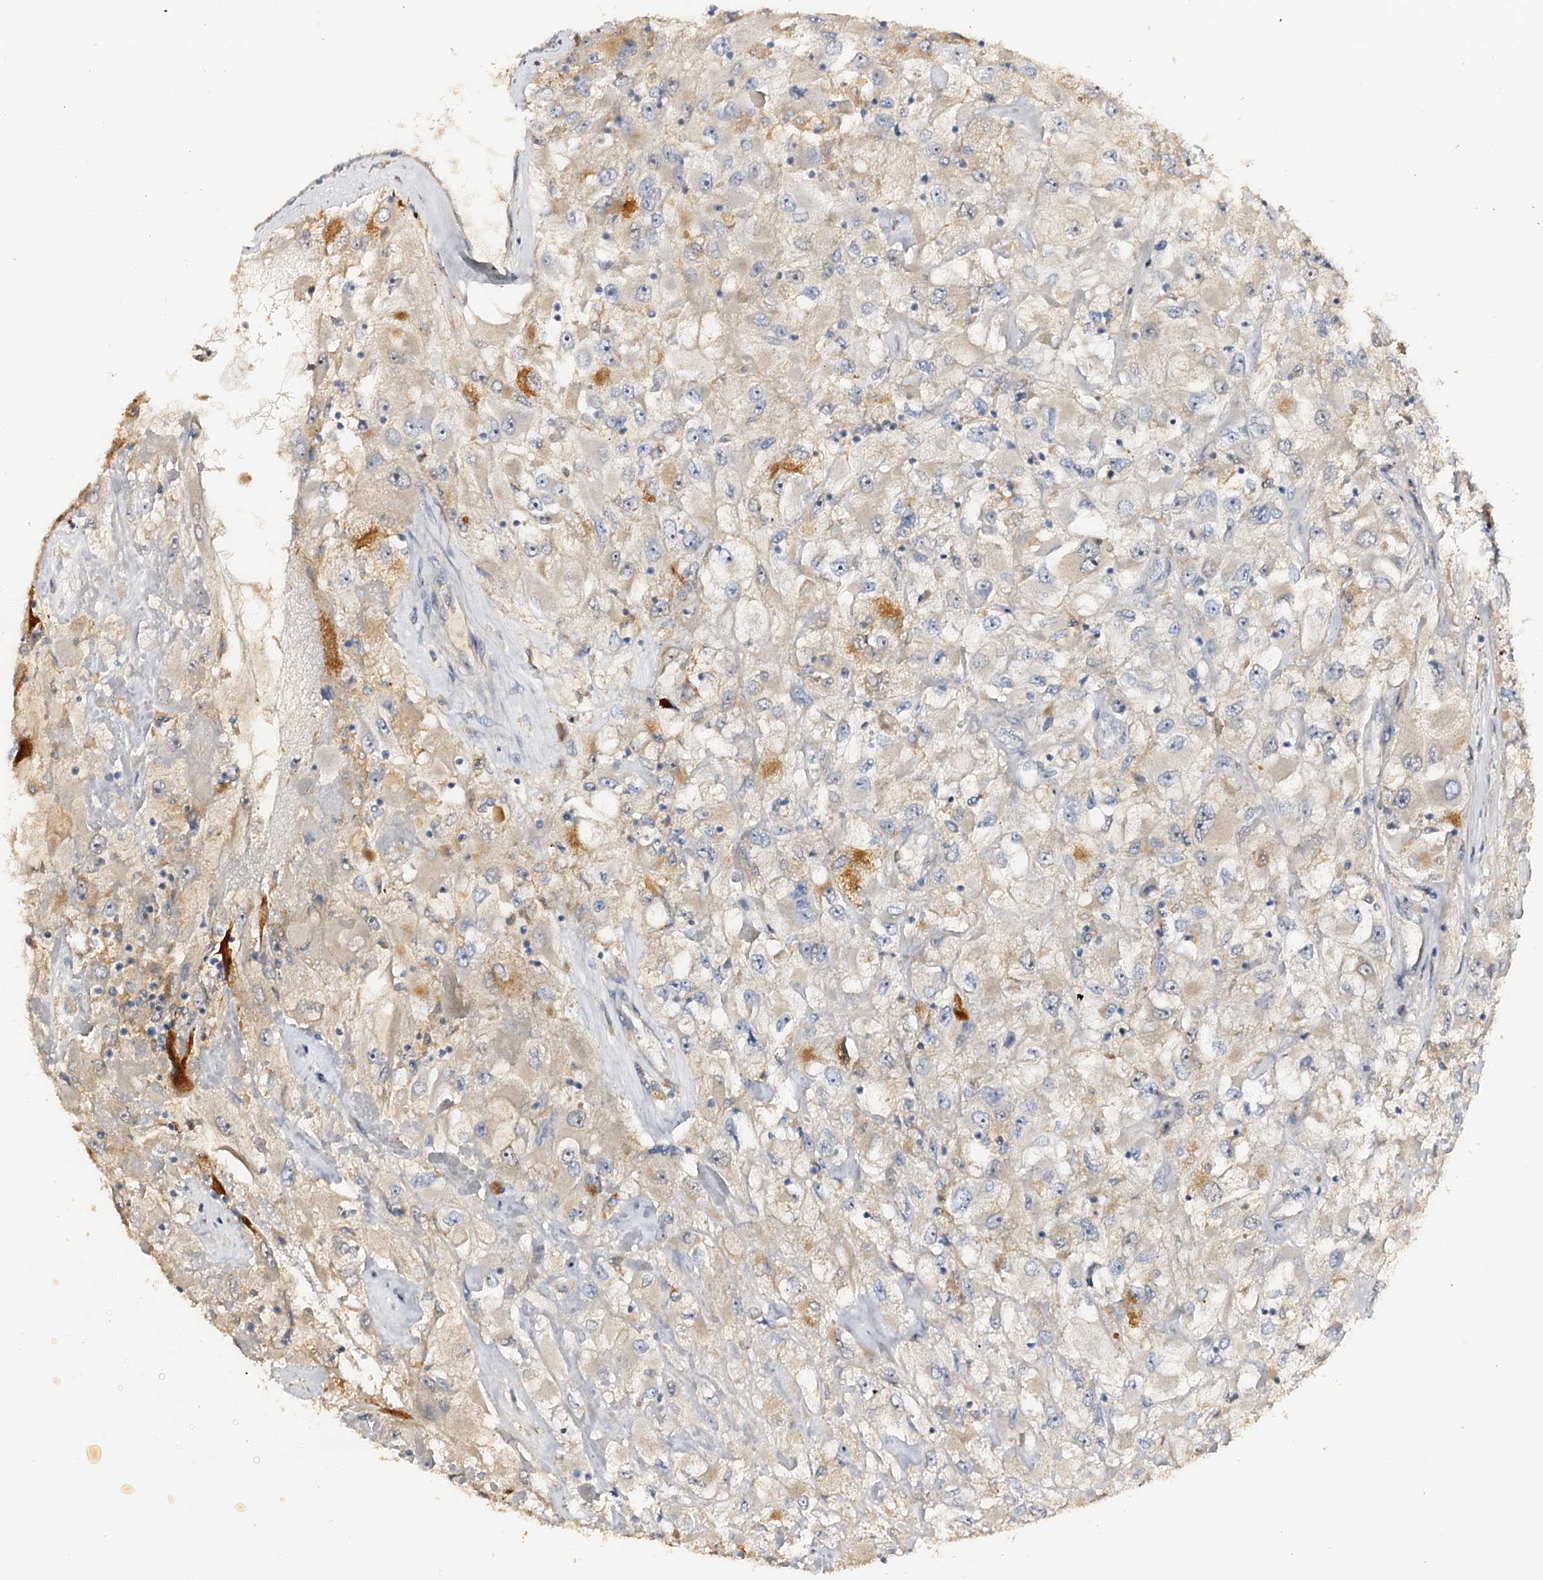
{"staining": {"intensity": "weak", "quantity": "<25%", "location": "cytoplasmic/membranous"}, "tissue": "renal cancer", "cell_type": "Tumor cells", "image_type": "cancer", "snomed": [{"axis": "morphology", "description": "Adenocarcinoma, NOS"}, {"axis": "topography", "description": "Kidney"}], "caption": "Protein analysis of renal cancer reveals no significant expression in tumor cells.", "gene": "DMXL2", "patient": {"sex": "female", "age": 52}}